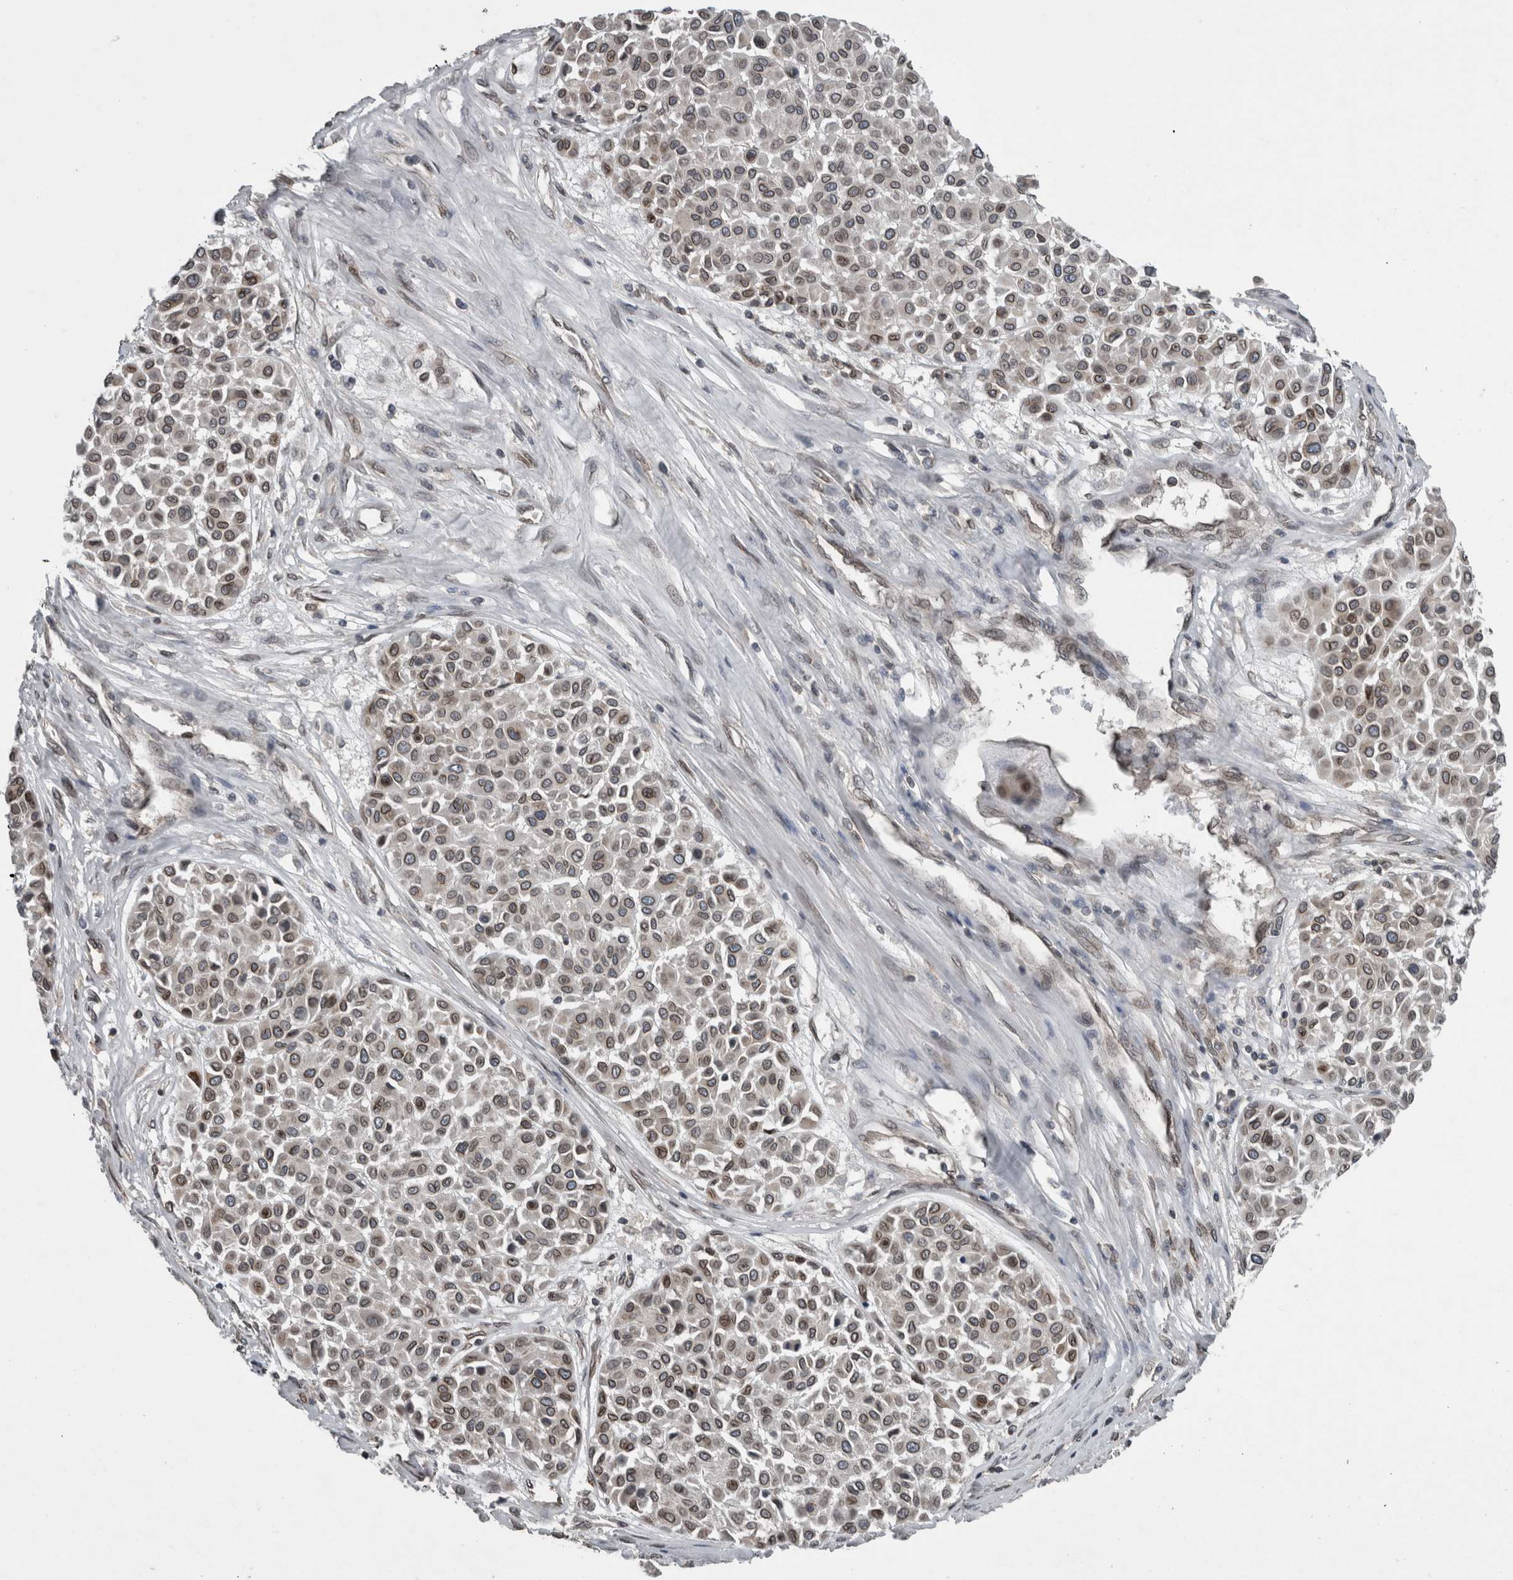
{"staining": {"intensity": "moderate", "quantity": ">75%", "location": "cytoplasmic/membranous,nuclear"}, "tissue": "melanoma", "cell_type": "Tumor cells", "image_type": "cancer", "snomed": [{"axis": "morphology", "description": "Malignant melanoma, Metastatic site"}, {"axis": "topography", "description": "Soft tissue"}], "caption": "Brown immunohistochemical staining in human malignant melanoma (metastatic site) reveals moderate cytoplasmic/membranous and nuclear expression in approximately >75% of tumor cells.", "gene": "RANBP2", "patient": {"sex": "male", "age": 41}}